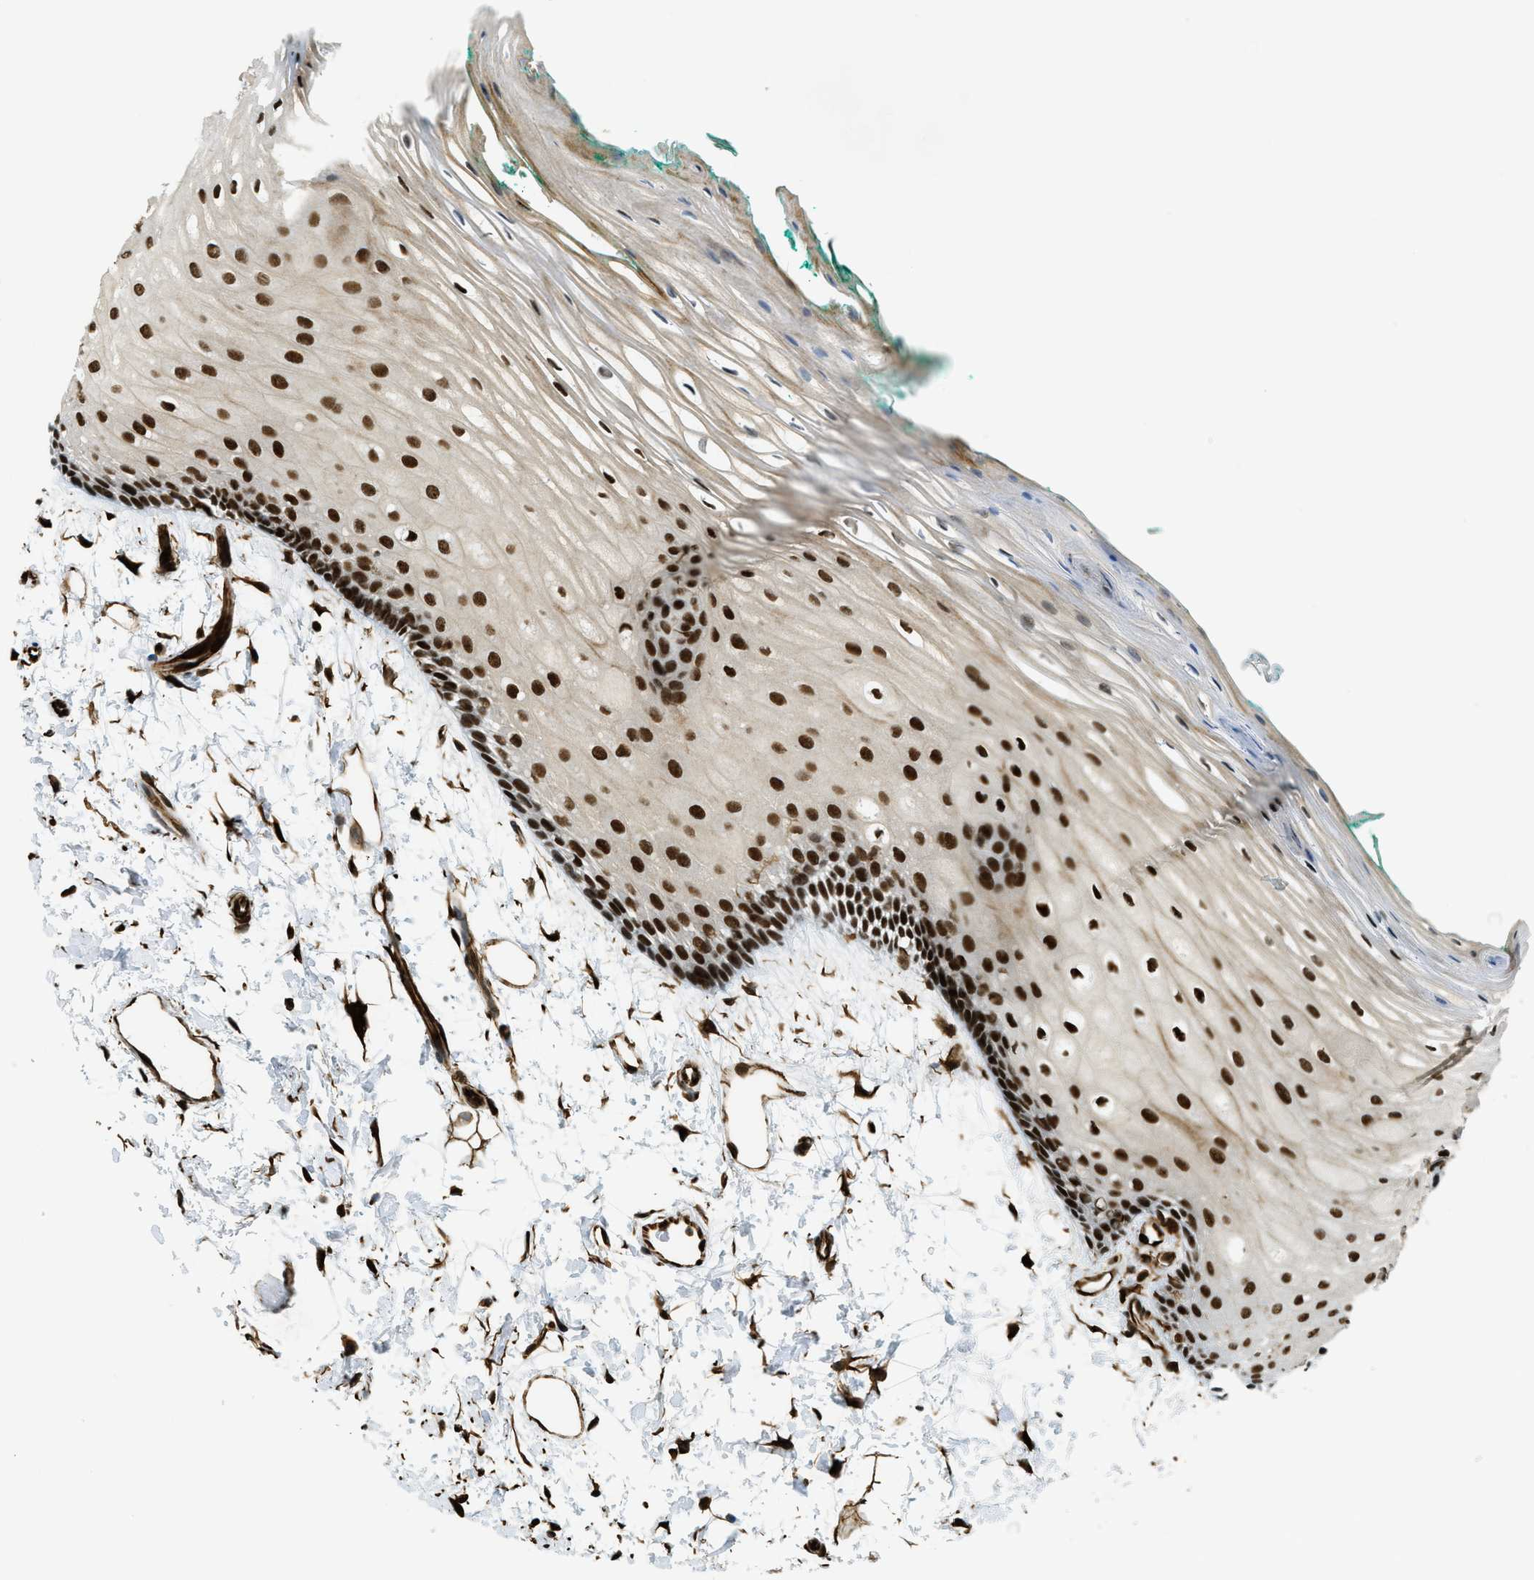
{"staining": {"intensity": "strong", "quantity": ">75%", "location": "nuclear"}, "tissue": "oral mucosa", "cell_type": "Squamous epithelial cells", "image_type": "normal", "snomed": [{"axis": "morphology", "description": "Normal tissue, NOS"}, {"axis": "topography", "description": "Skeletal muscle"}, {"axis": "topography", "description": "Oral tissue"}, {"axis": "topography", "description": "Peripheral nerve tissue"}], "caption": "The image demonstrates immunohistochemical staining of unremarkable oral mucosa. There is strong nuclear positivity is appreciated in approximately >75% of squamous epithelial cells.", "gene": "ZFR", "patient": {"sex": "female", "age": 84}}